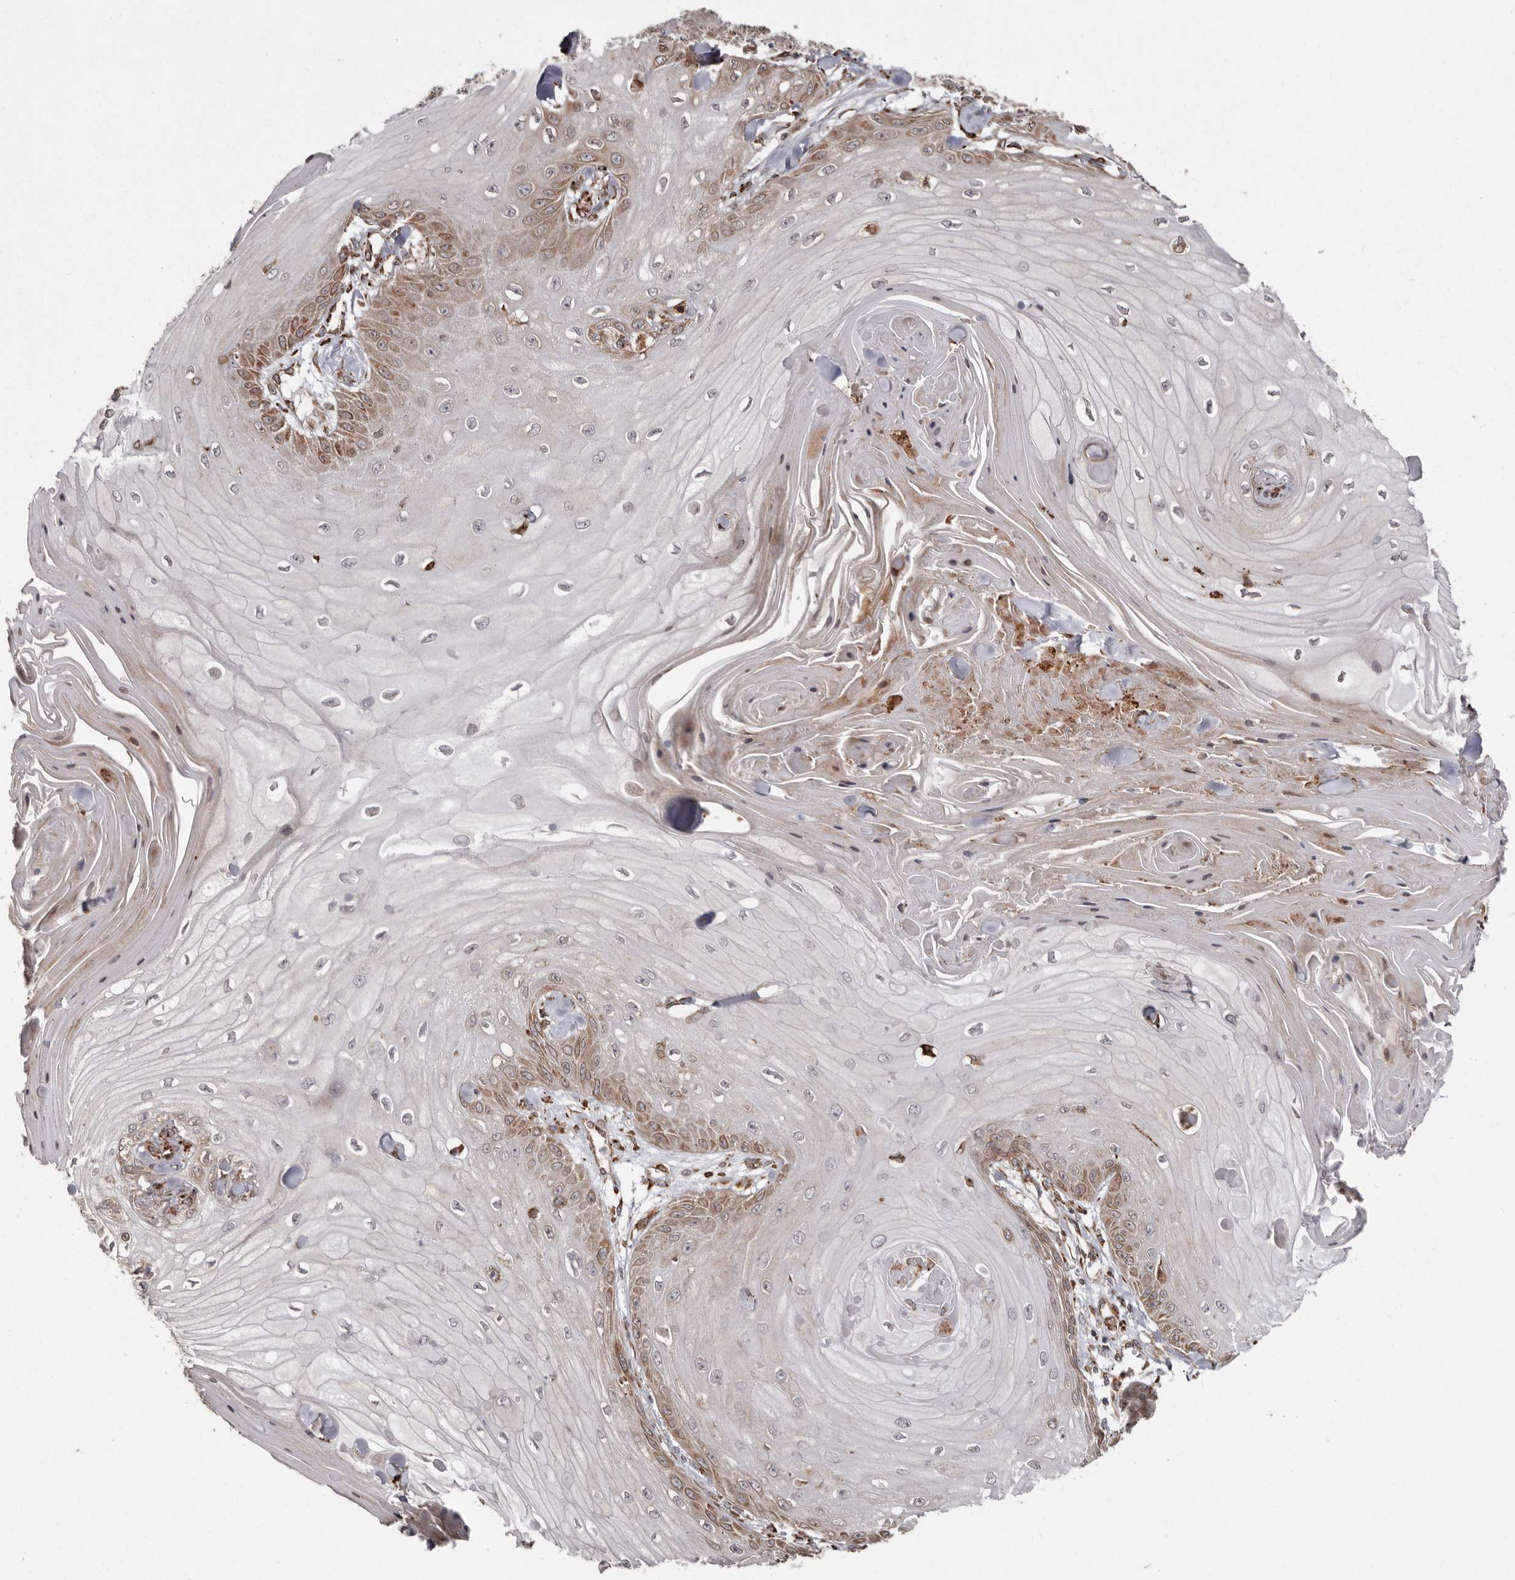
{"staining": {"intensity": "weak", "quantity": "25%-75%", "location": "cytoplasmic/membranous"}, "tissue": "skin cancer", "cell_type": "Tumor cells", "image_type": "cancer", "snomed": [{"axis": "morphology", "description": "Squamous cell carcinoma, NOS"}, {"axis": "topography", "description": "Skin"}], "caption": "Weak cytoplasmic/membranous protein staining is identified in about 25%-75% of tumor cells in skin cancer (squamous cell carcinoma).", "gene": "NUP43", "patient": {"sex": "male", "age": 74}}